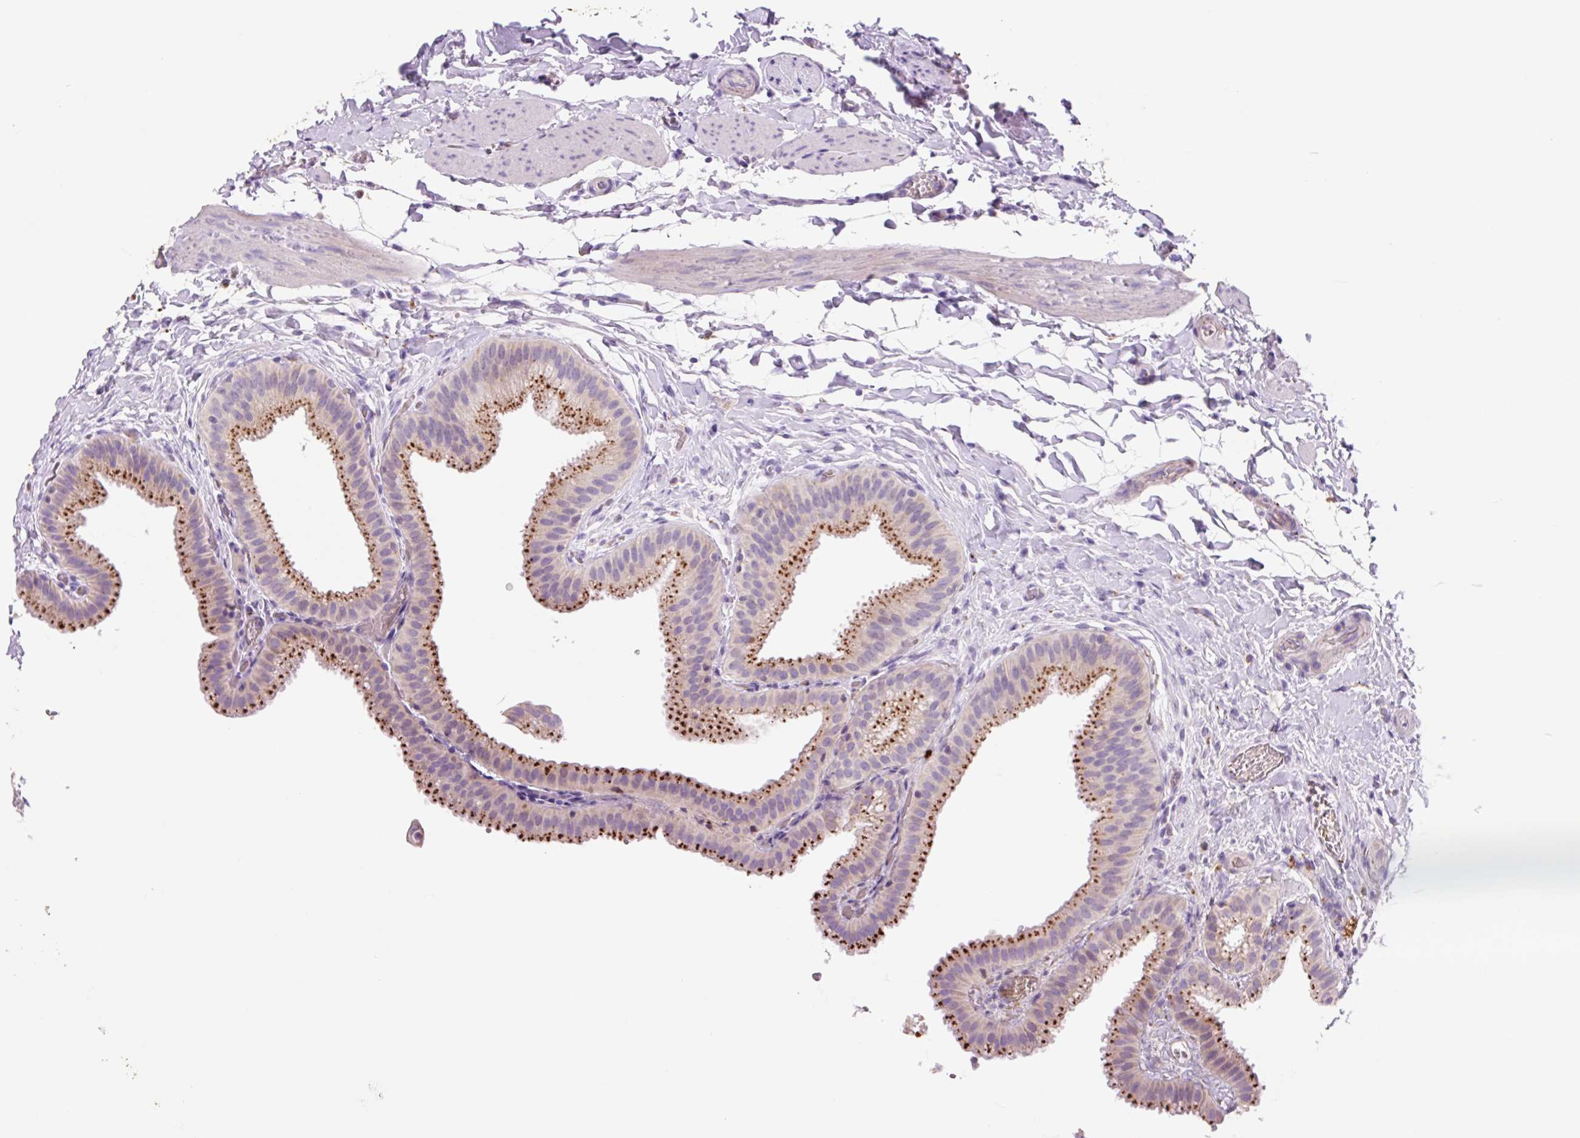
{"staining": {"intensity": "strong", "quantity": ">75%", "location": "cytoplasmic/membranous"}, "tissue": "gallbladder", "cell_type": "Glandular cells", "image_type": "normal", "snomed": [{"axis": "morphology", "description": "Normal tissue, NOS"}, {"axis": "topography", "description": "Gallbladder"}], "caption": "Immunohistochemical staining of normal gallbladder exhibits high levels of strong cytoplasmic/membranous expression in approximately >75% of glandular cells. (Brightfield microscopy of DAB IHC at high magnification).", "gene": "HEXA", "patient": {"sex": "female", "age": 63}}